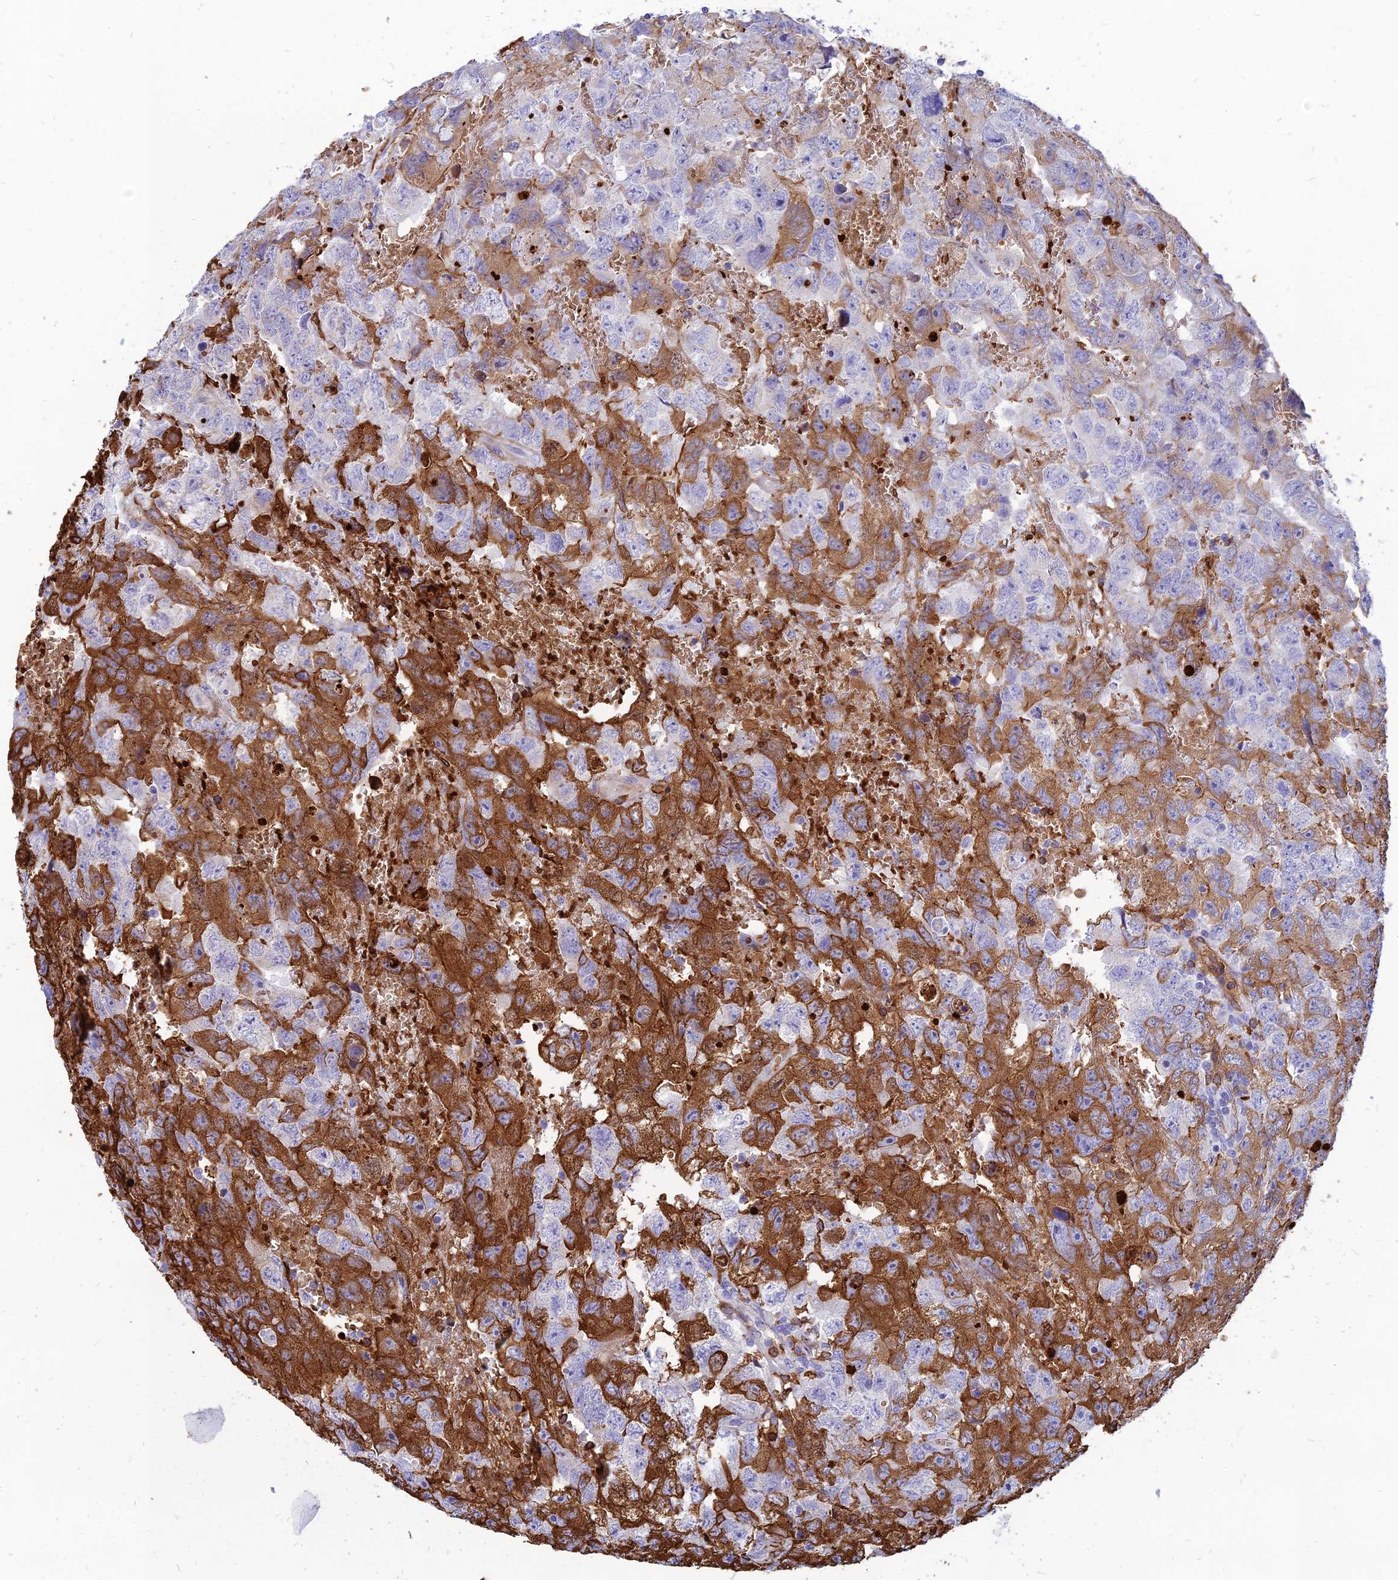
{"staining": {"intensity": "strong", "quantity": "25%-75%", "location": "cytoplasmic/membranous"}, "tissue": "testis cancer", "cell_type": "Tumor cells", "image_type": "cancer", "snomed": [{"axis": "morphology", "description": "Carcinoma, Embryonal, NOS"}, {"axis": "topography", "description": "Testis"}], "caption": "DAB immunohistochemical staining of human testis cancer displays strong cytoplasmic/membranous protein staining in approximately 25%-75% of tumor cells.", "gene": "HHAT", "patient": {"sex": "male", "age": 45}}